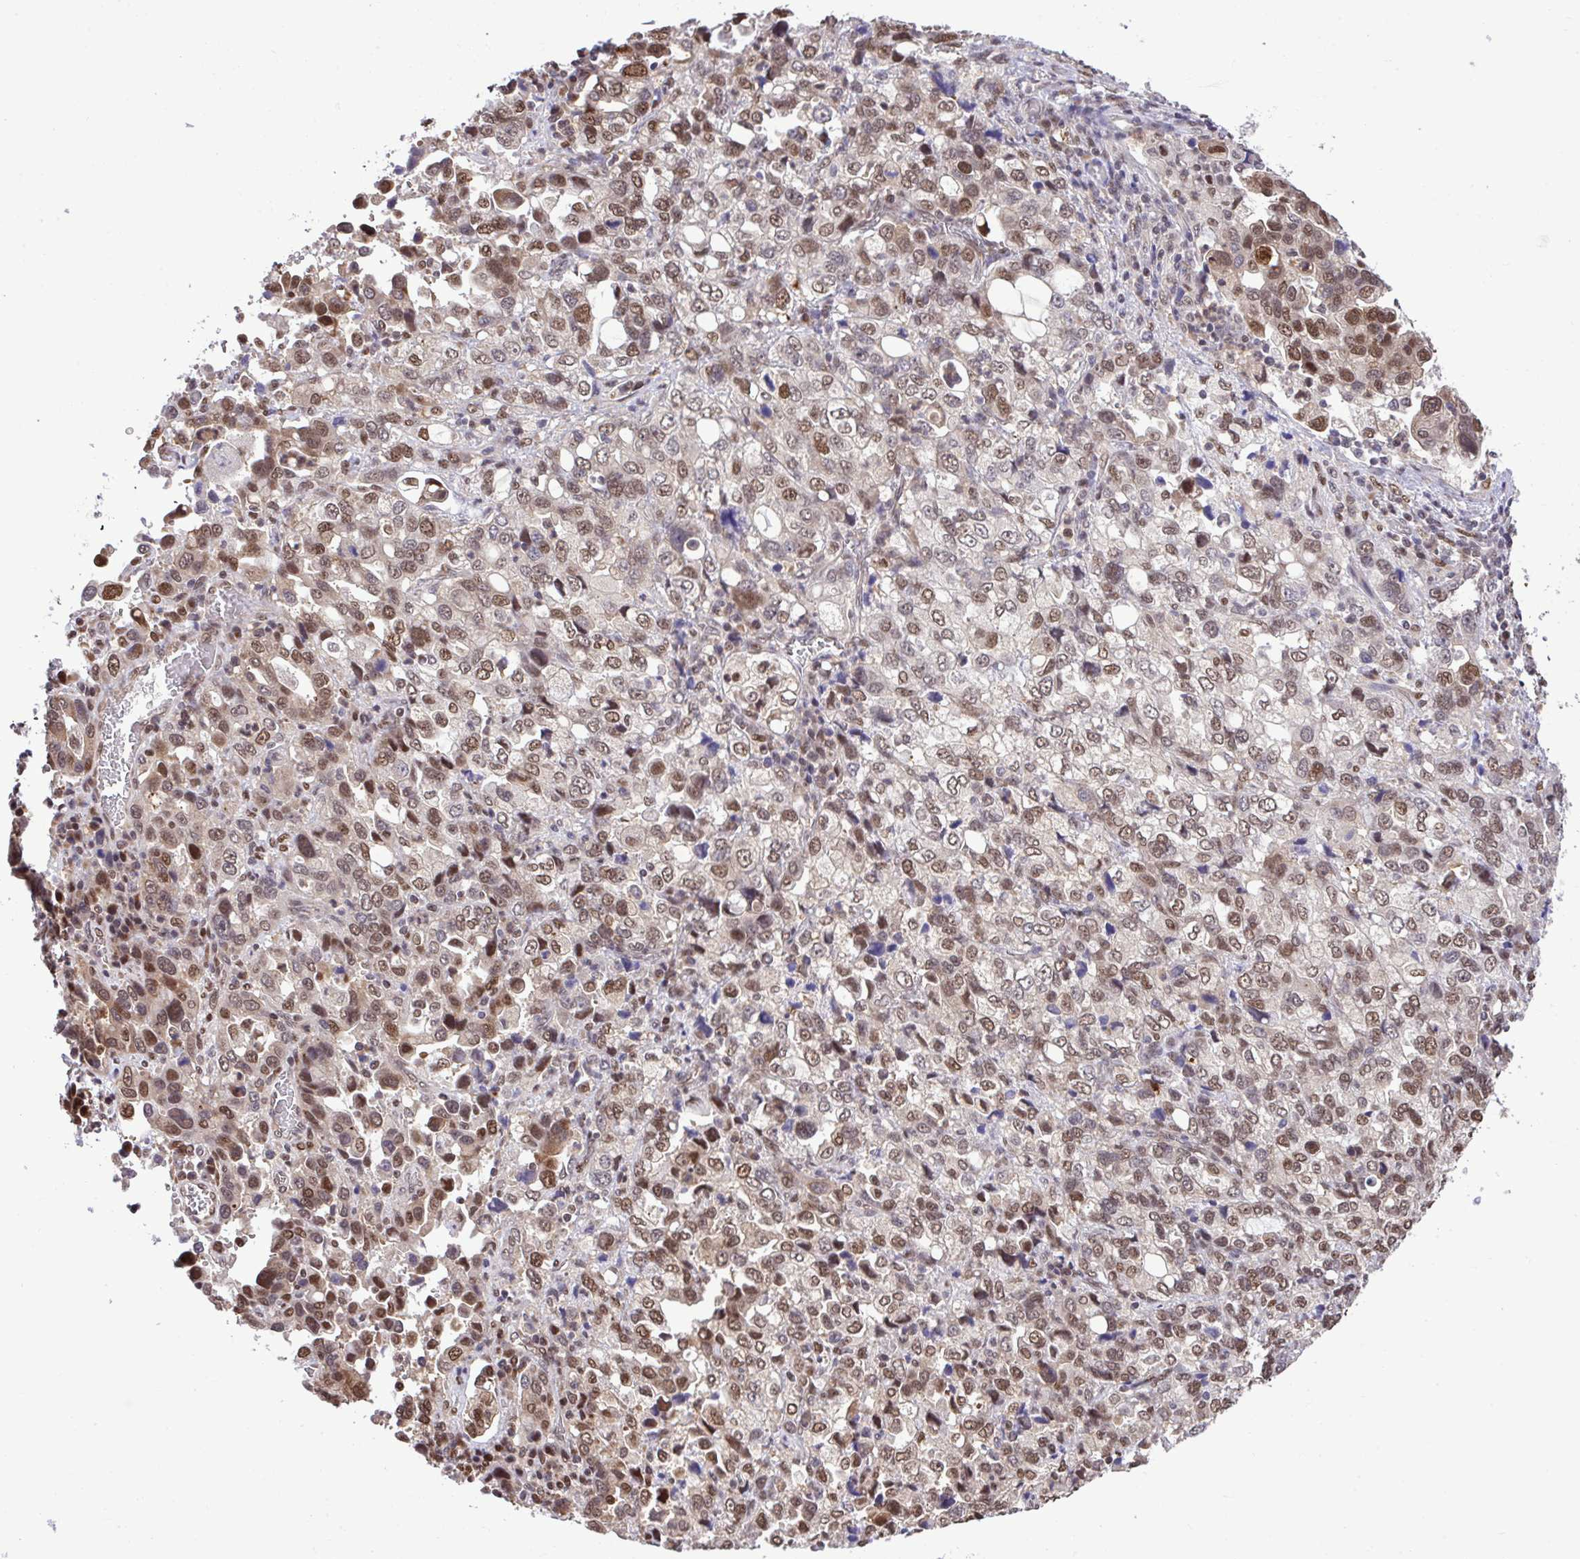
{"staining": {"intensity": "moderate", "quantity": ">75%", "location": "nuclear"}, "tissue": "stomach cancer", "cell_type": "Tumor cells", "image_type": "cancer", "snomed": [{"axis": "morphology", "description": "Adenocarcinoma, NOS"}, {"axis": "topography", "description": "Stomach, upper"}], "caption": "DAB (3,3'-diaminobenzidine) immunohistochemical staining of human stomach cancer displays moderate nuclear protein expression in approximately >75% of tumor cells.", "gene": "GLIS3", "patient": {"sex": "female", "age": 81}}